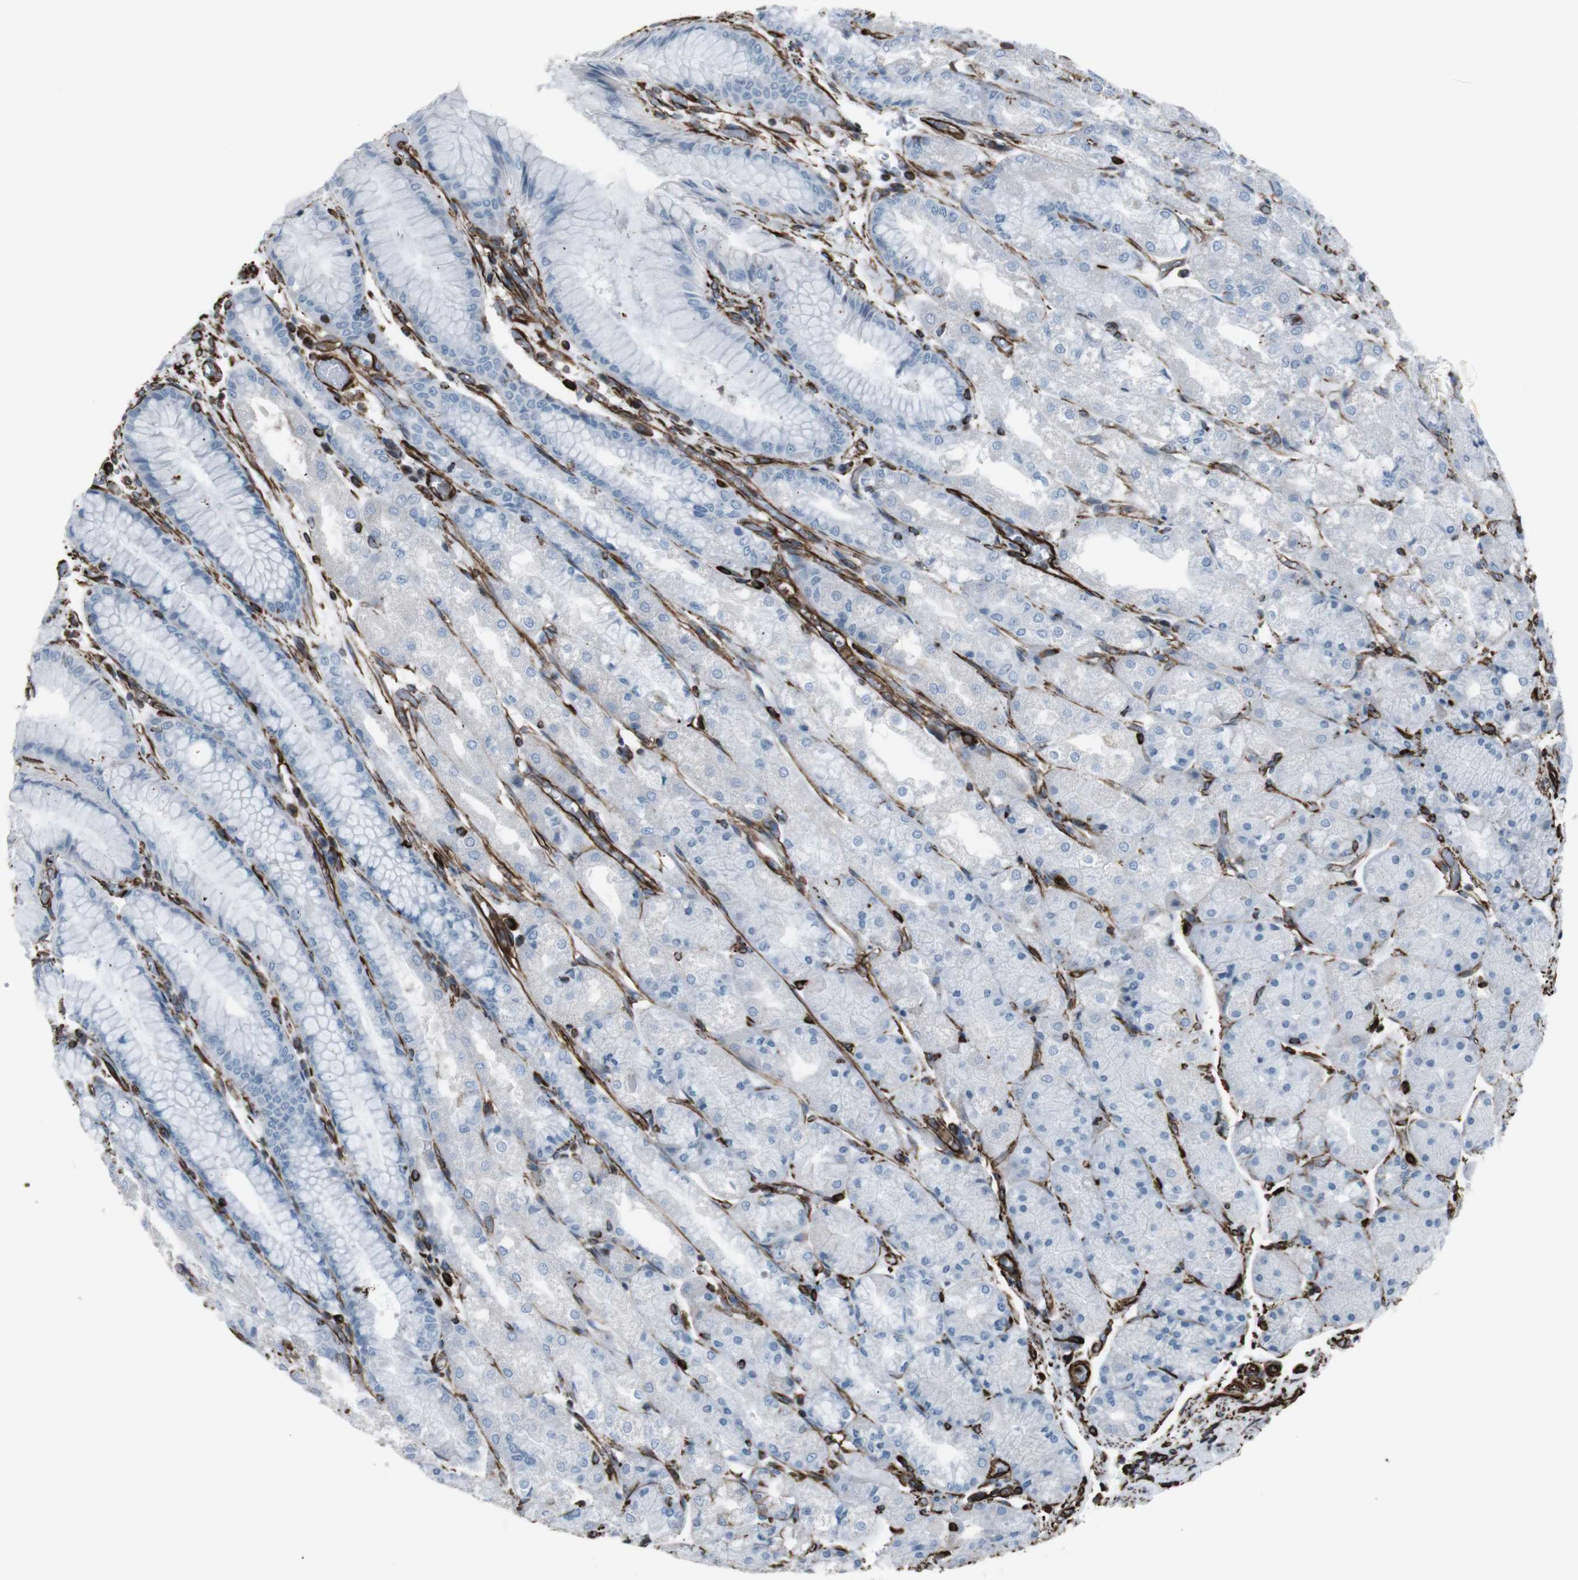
{"staining": {"intensity": "negative", "quantity": "none", "location": "none"}, "tissue": "stomach", "cell_type": "Glandular cells", "image_type": "normal", "snomed": [{"axis": "morphology", "description": "Normal tissue, NOS"}, {"axis": "topography", "description": "Stomach, upper"}], "caption": "This is a histopathology image of immunohistochemistry staining of normal stomach, which shows no staining in glandular cells.", "gene": "ZDHHC6", "patient": {"sex": "male", "age": 72}}